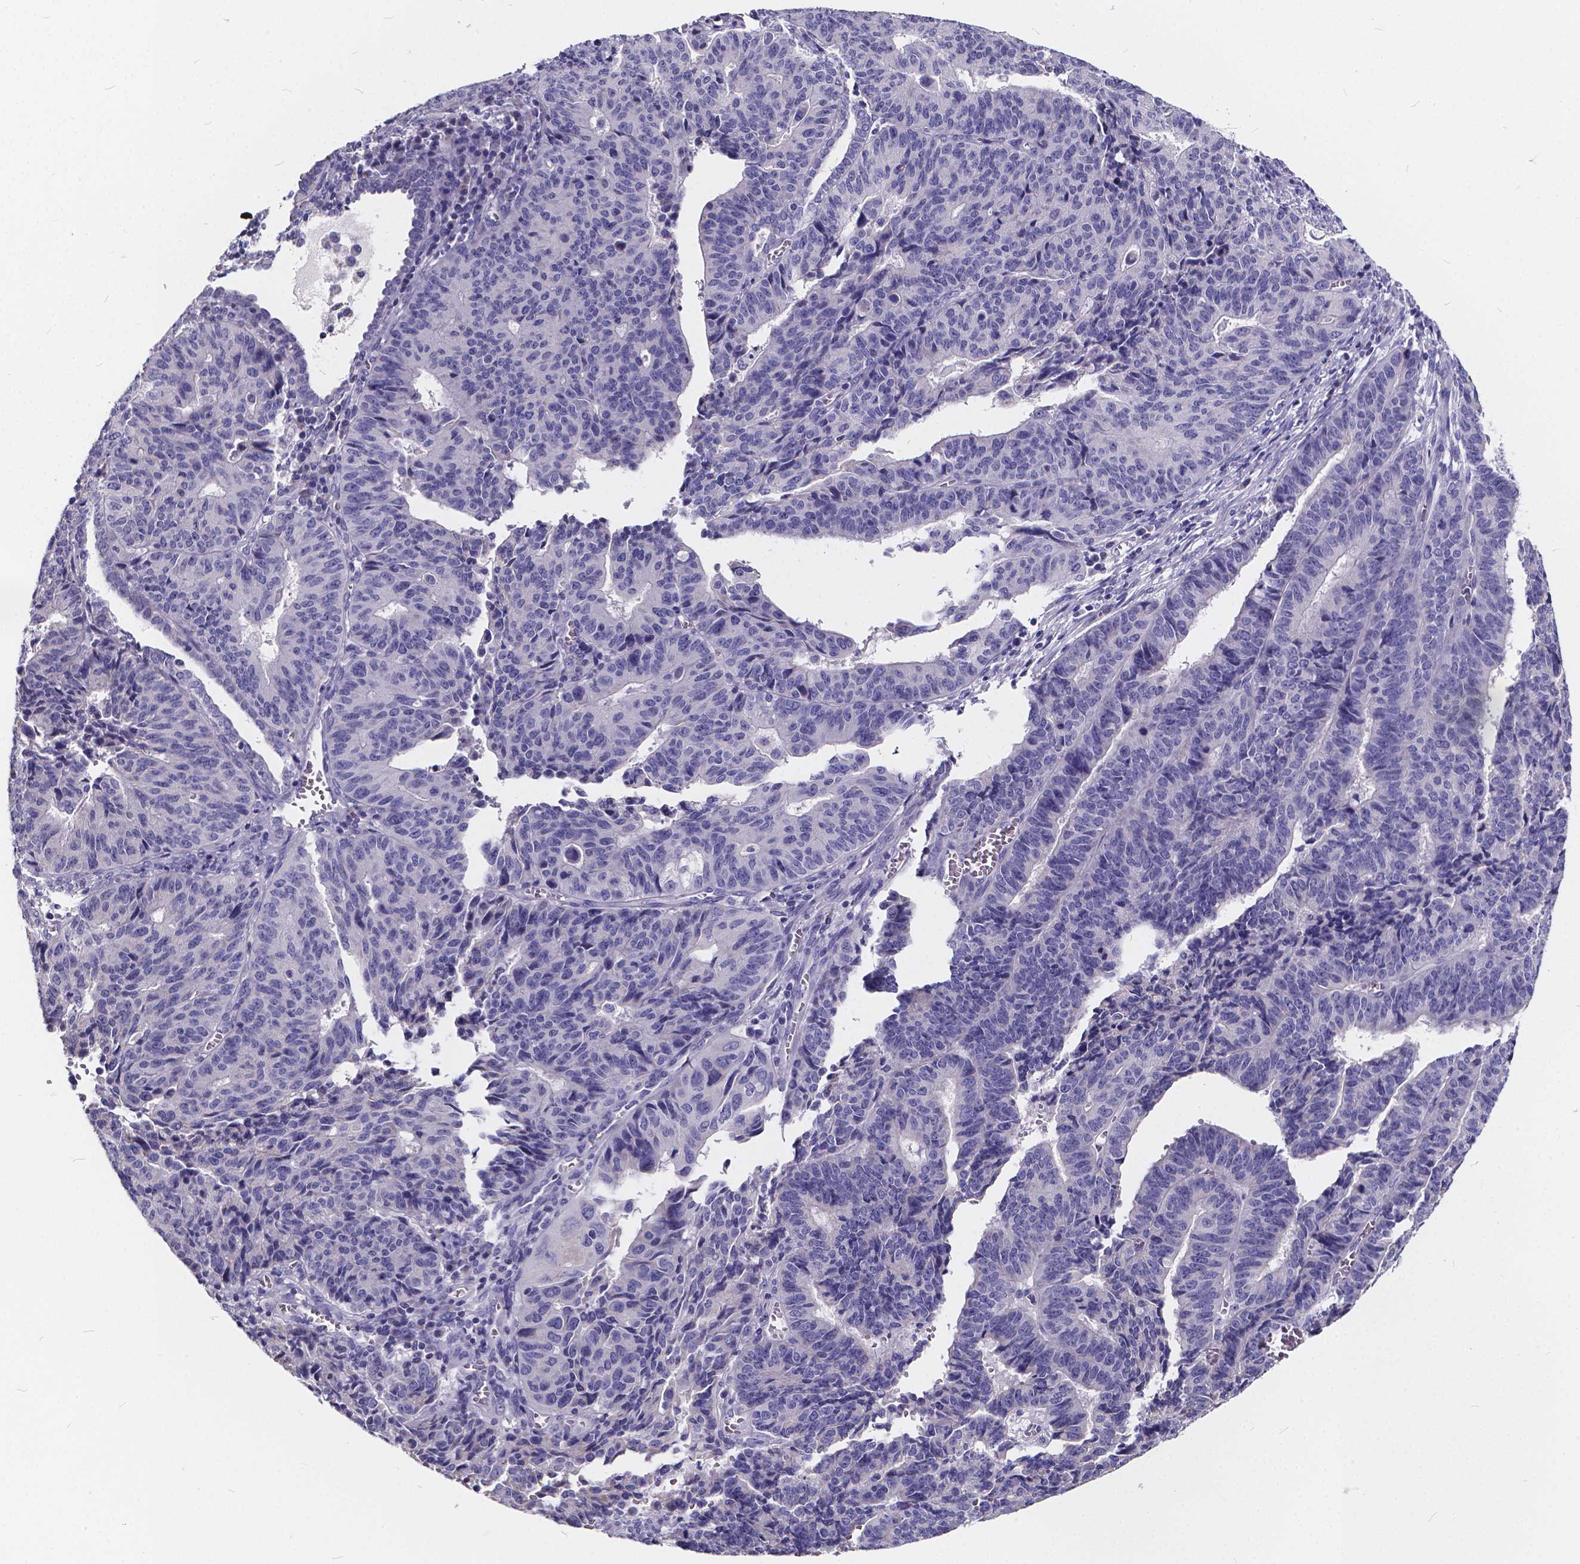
{"staining": {"intensity": "negative", "quantity": "none", "location": "none"}, "tissue": "endometrial cancer", "cell_type": "Tumor cells", "image_type": "cancer", "snomed": [{"axis": "morphology", "description": "Adenocarcinoma, NOS"}, {"axis": "topography", "description": "Endometrium"}], "caption": "This is an IHC image of human adenocarcinoma (endometrial). There is no expression in tumor cells.", "gene": "SPEF2", "patient": {"sex": "female", "age": 65}}